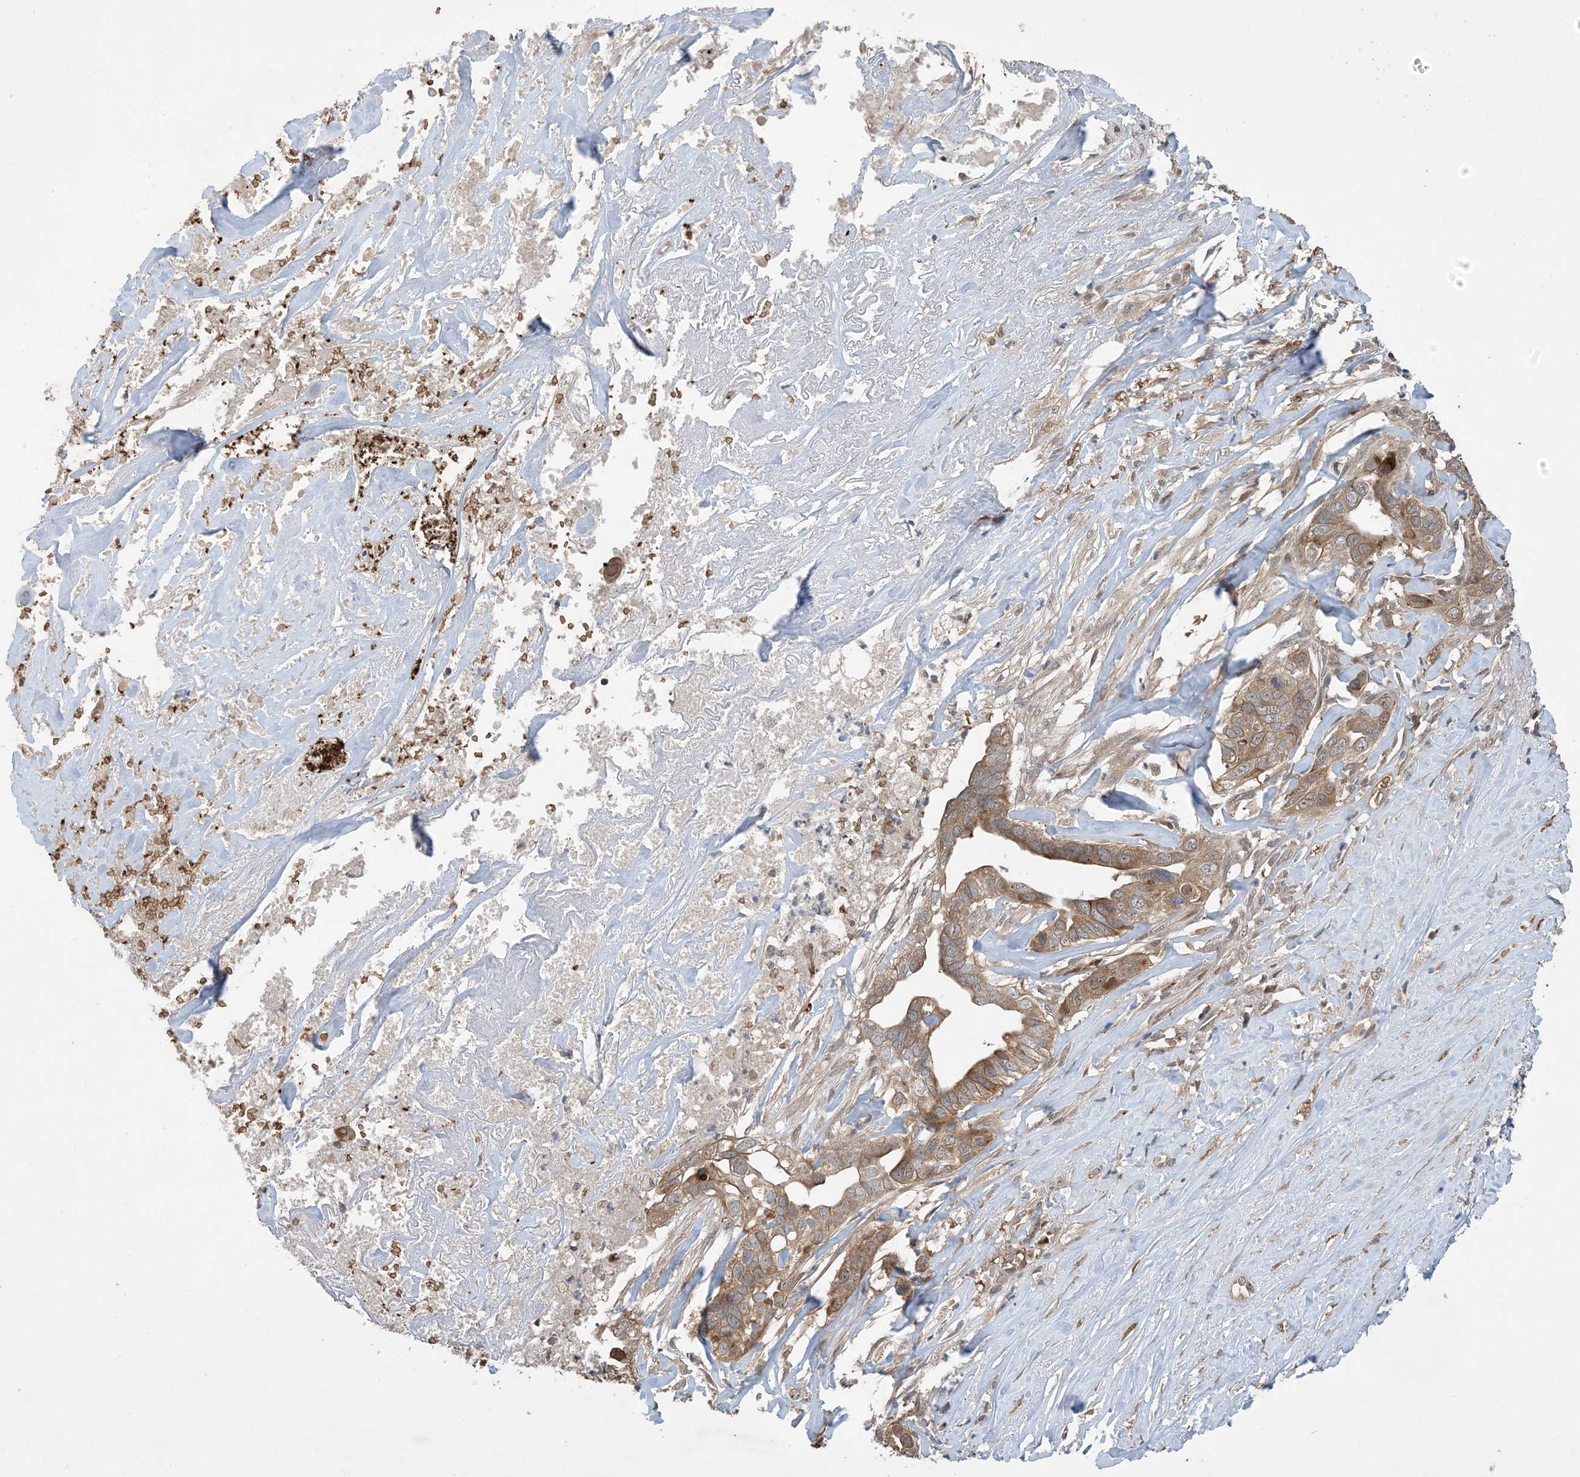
{"staining": {"intensity": "moderate", "quantity": ">75%", "location": "cytoplasmic/membranous"}, "tissue": "liver cancer", "cell_type": "Tumor cells", "image_type": "cancer", "snomed": [{"axis": "morphology", "description": "Cholangiocarcinoma"}, {"axis": "topography", "description": "Liver"}], "caption": "Cholangiocarcinoma (liver) stained for a protein reveals moderate cytoplasmic/membranous positivity in tumor cells.", "gene": "PUSL1", "patient": {"sex": "female", "age": 79}}